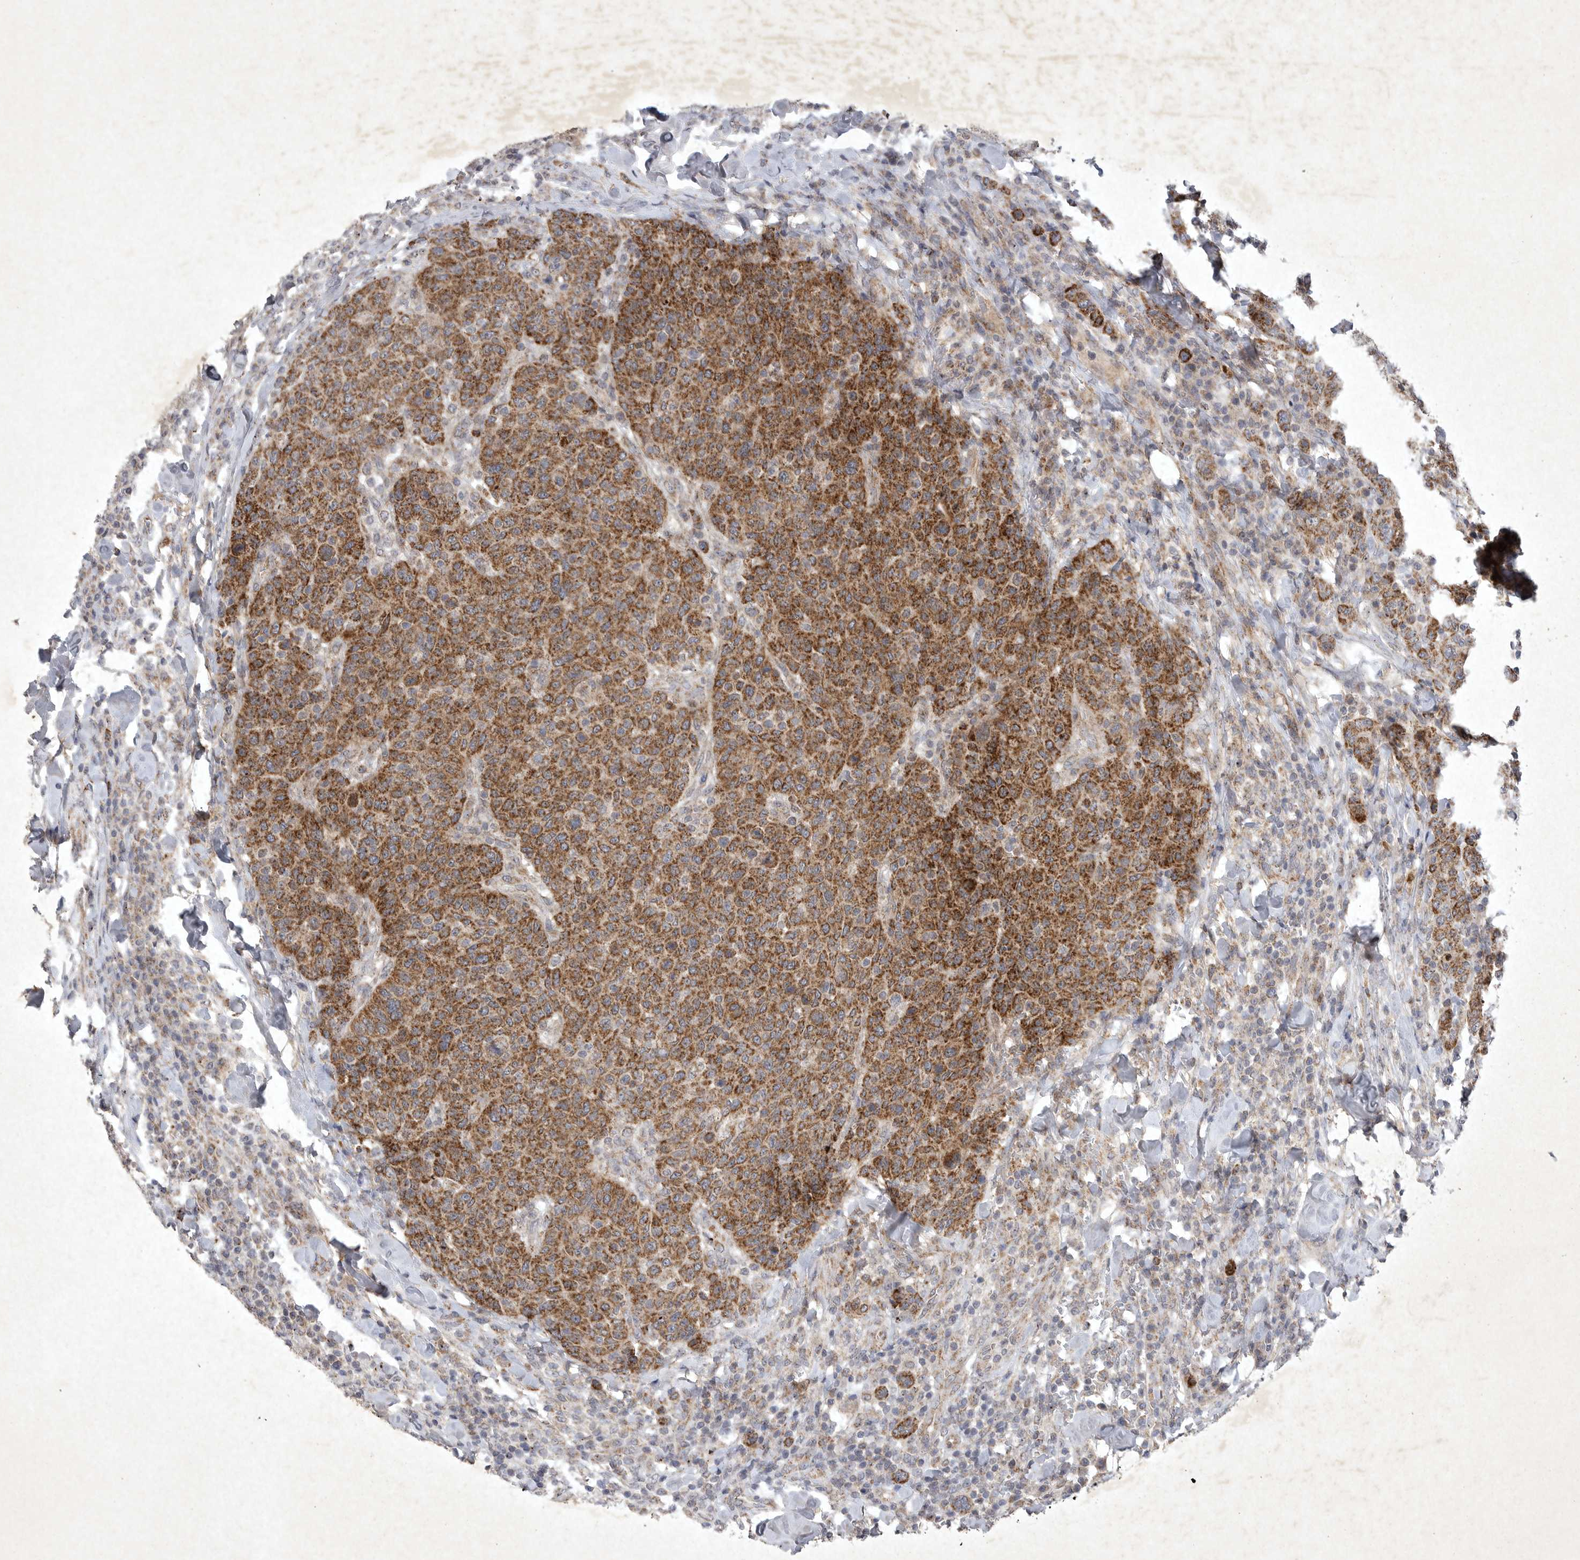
{"staining": {"intensity": "moderate", "quantity": ">75%", "location": "cytoplasmic/membranous"}, "tissue": "breast cancer", "cell_type": "Tumor cells", "image_type": "cancer", "snomed": [{"axis": "morphology", "description": "Duct carcinoma"}, {"axis": "topography", "description": "Breast"}], "caption": "This is an image of IHC staining of invasive ductal carcinoma (breast), which shows moderate staining in the cytoplasmic/membranous of tumor cells.", "gene": "DDR1", "patient": {"sex": "female", "age": 37}}